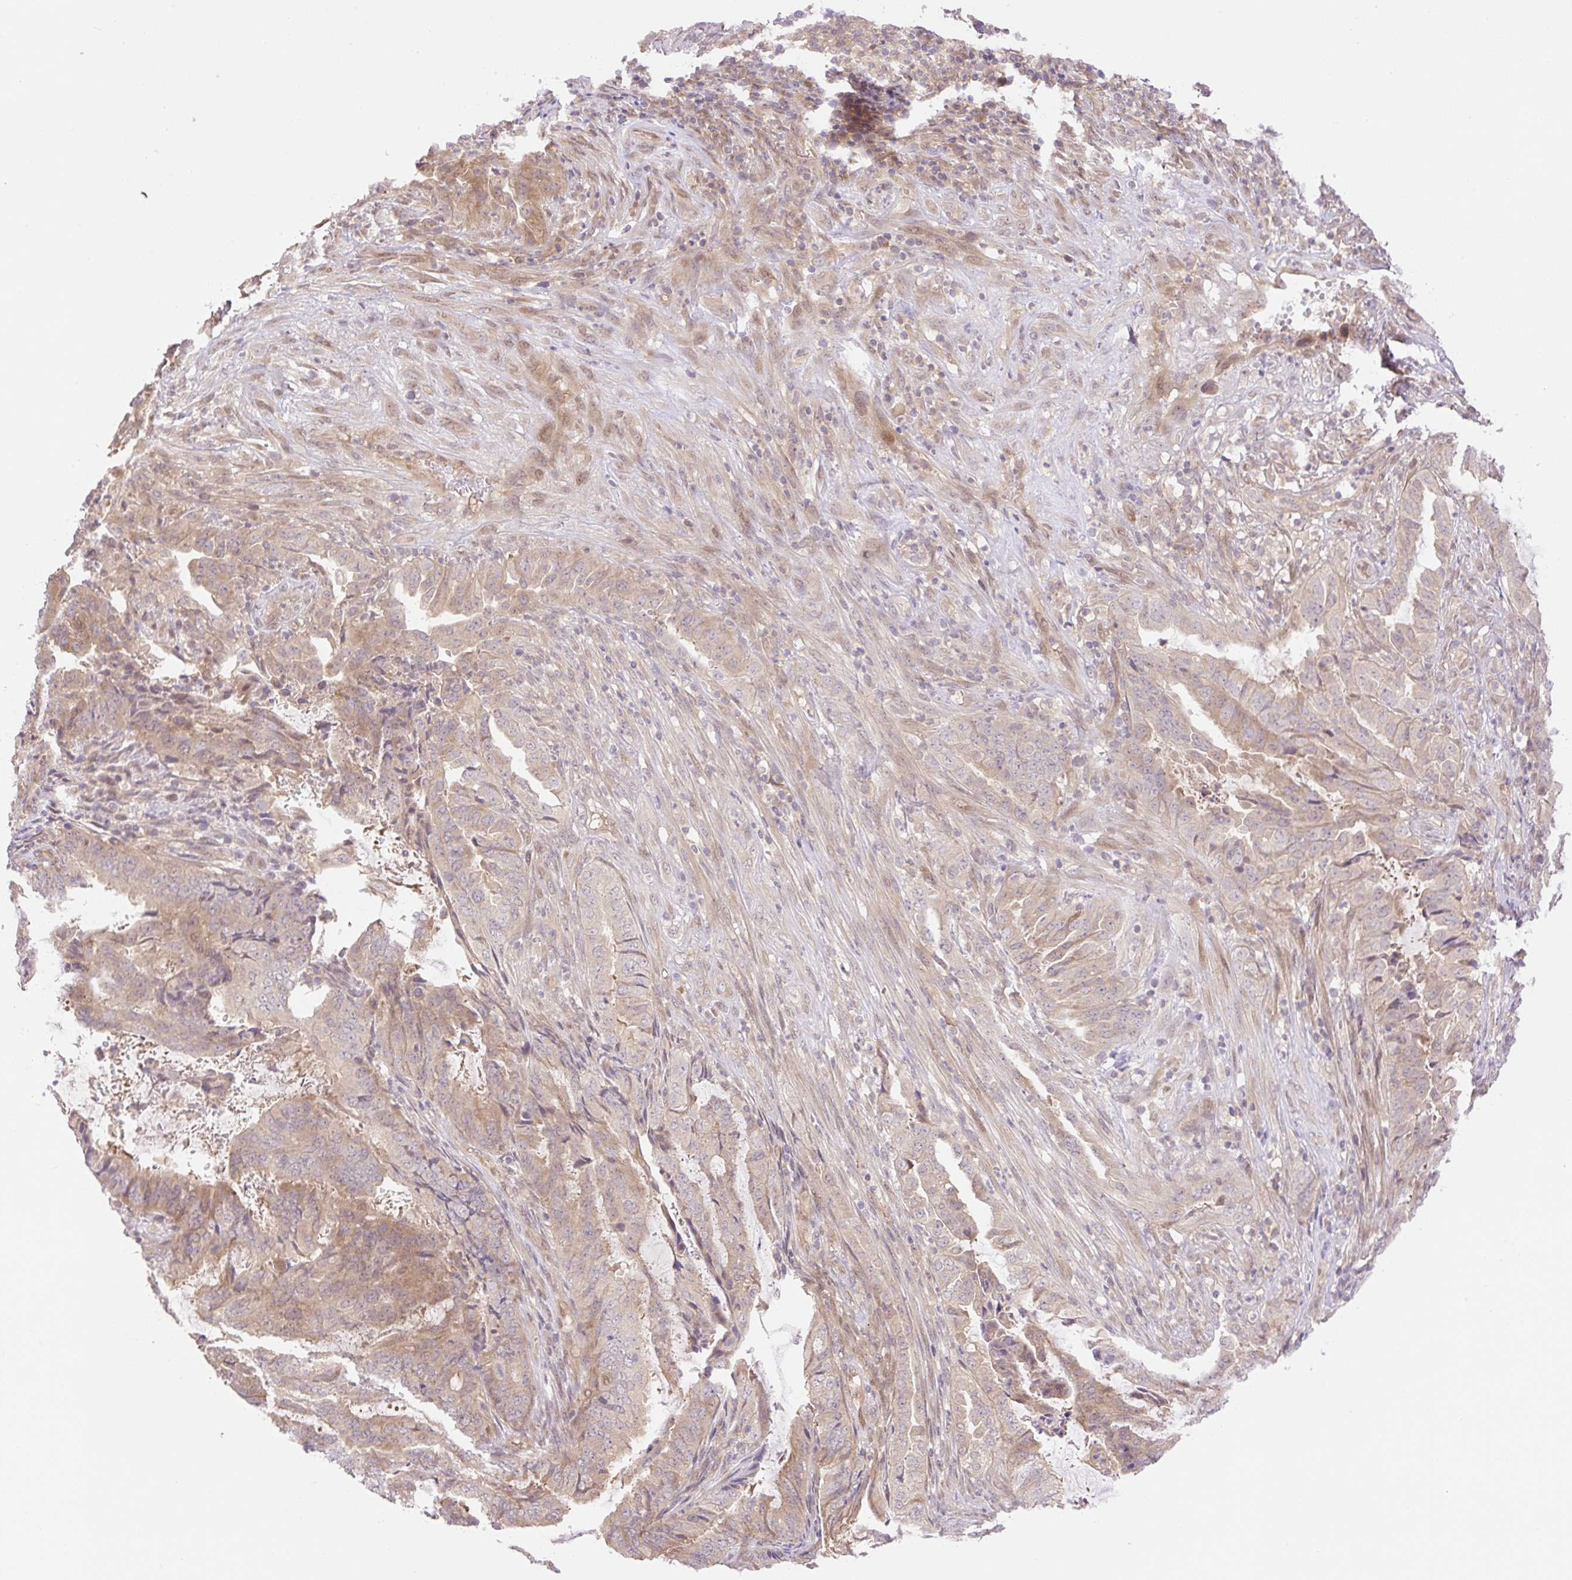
{"staining": {"intensity": "weak", "quantity": ">75%", "location": "cytoplasmic/membranous,nuclear"}, "tissue": "endometrial cancer", "cell_type": "Tumor cells", "image_type": "cancer", "snomed": [{"axis": "morphology", "description": "Adenocarcinoma, NOS"}, {"axis": "topography", "description": "Endometrium"}], "caption": "Immunohistochemical staining of adenocarcinoma (endometrial) exhibits weak cytoplasmic/membranous and nuclear protein positivity in about >75% of tumor cells. (Stains: DAB (3,3'-diaminobenzidine) in brown, nuclei in blue, Microscopy: brightfield microscopy at high magnification).", "gene": "VPS25", "patient": {"sex": "female", "age": 51}}